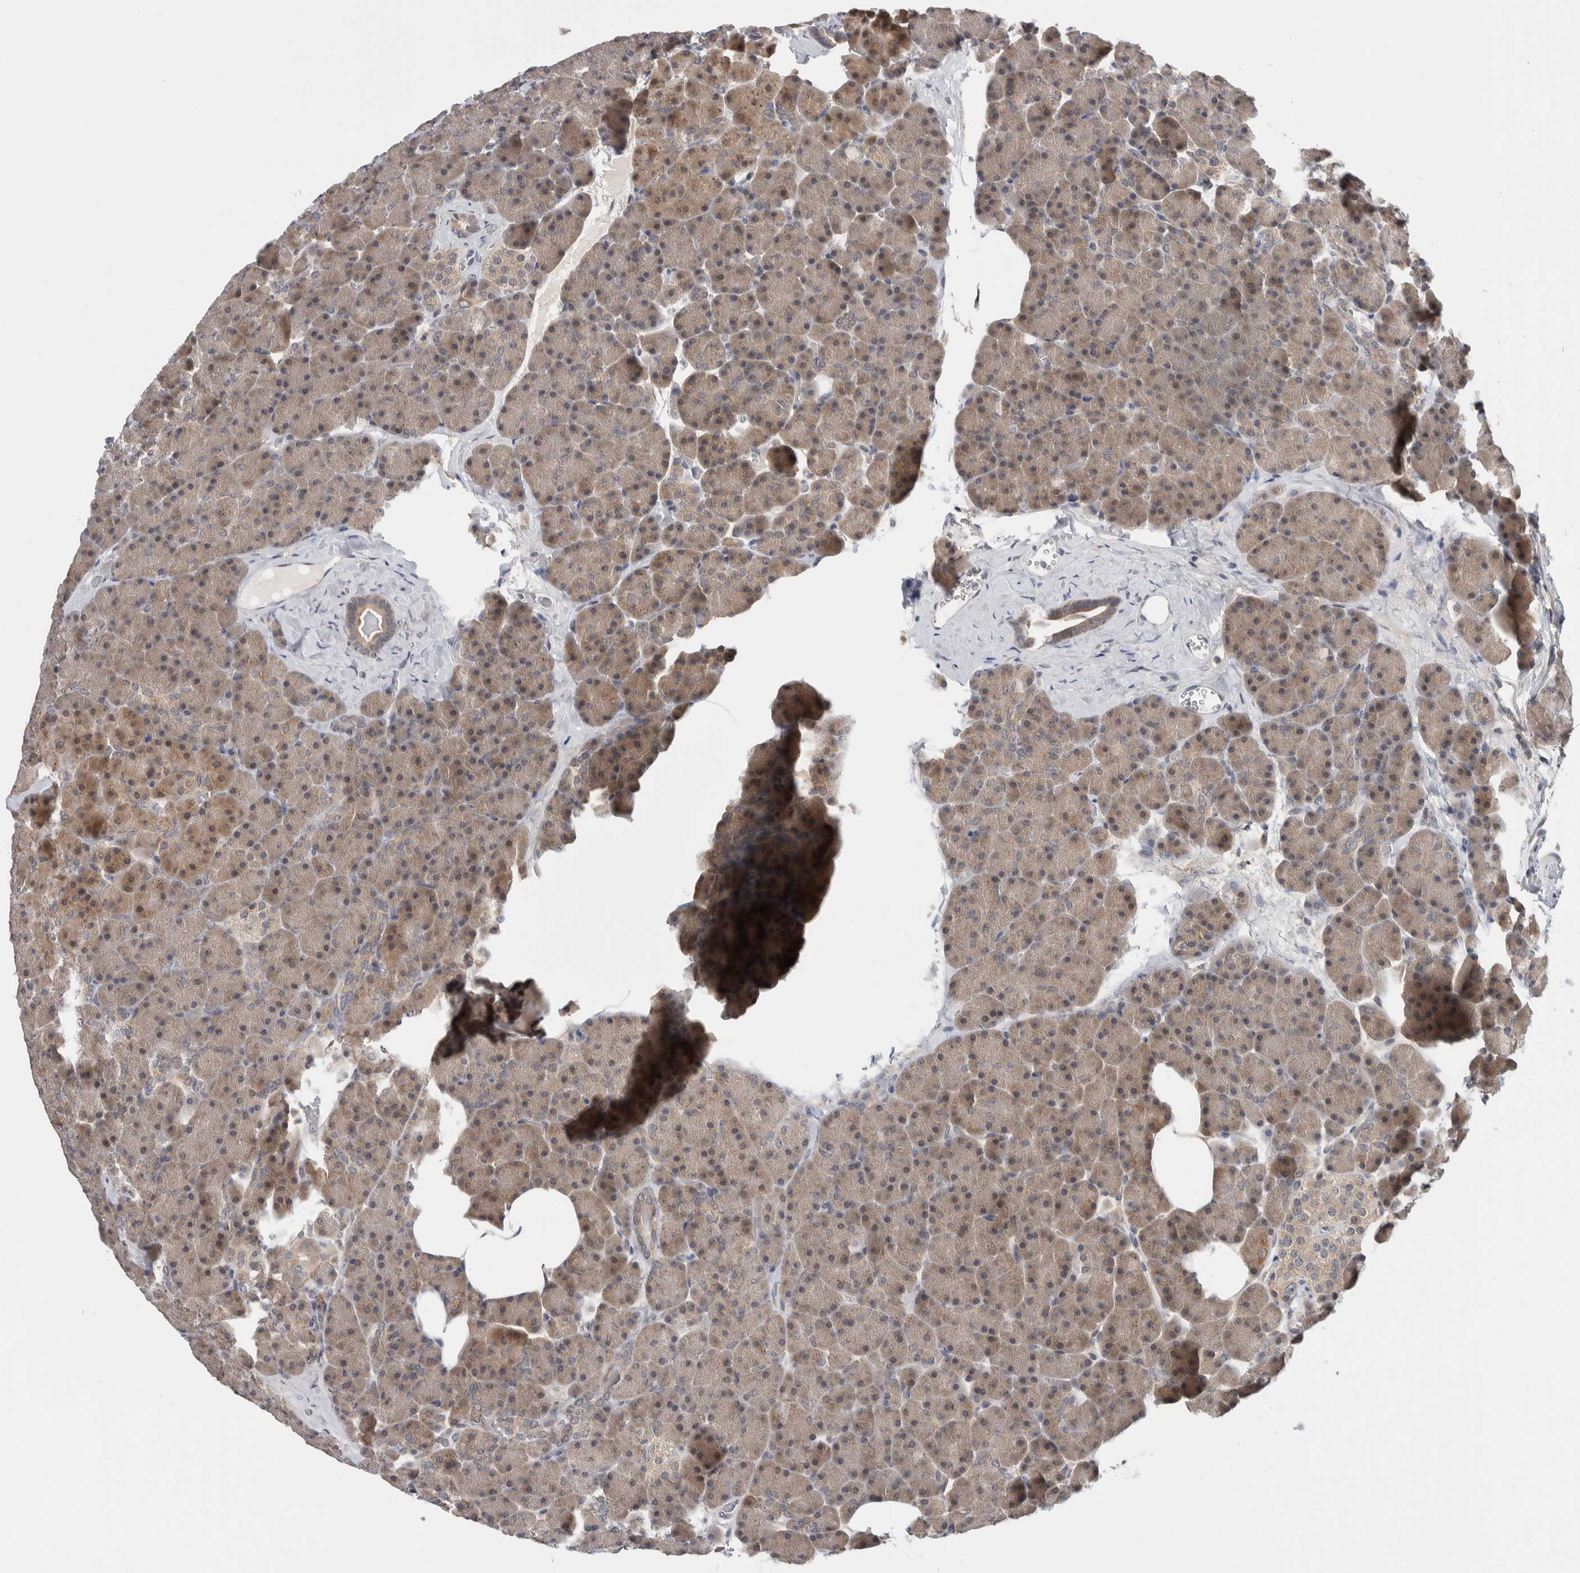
{"staining": {"intensity": "weak", "quantity": "25%-75%", "location": "cytoplasmic/membranous"}, "tissue": "pancreas", "cell_type": "Exocrine glandular cells", "image_type": "normal", "snomed": [{"axis": "morphology", "description": "Normal tissue, NOS"}, {"axis": "morphology", "description": "Carcinoid, malignant, NOS"}, {"axis": "topography", "description": "Pancreas"}], "caption": "Protein staining of normal pancreas exhibits weak cytoplasmic/membranous expression in about 25%-75% of exocrine glandular cells. Ihc stains the protein of interest in brown and the nuclei are stained blue.", "gene": "SHPK", "patient": {"sex": "female", "age": 35}}